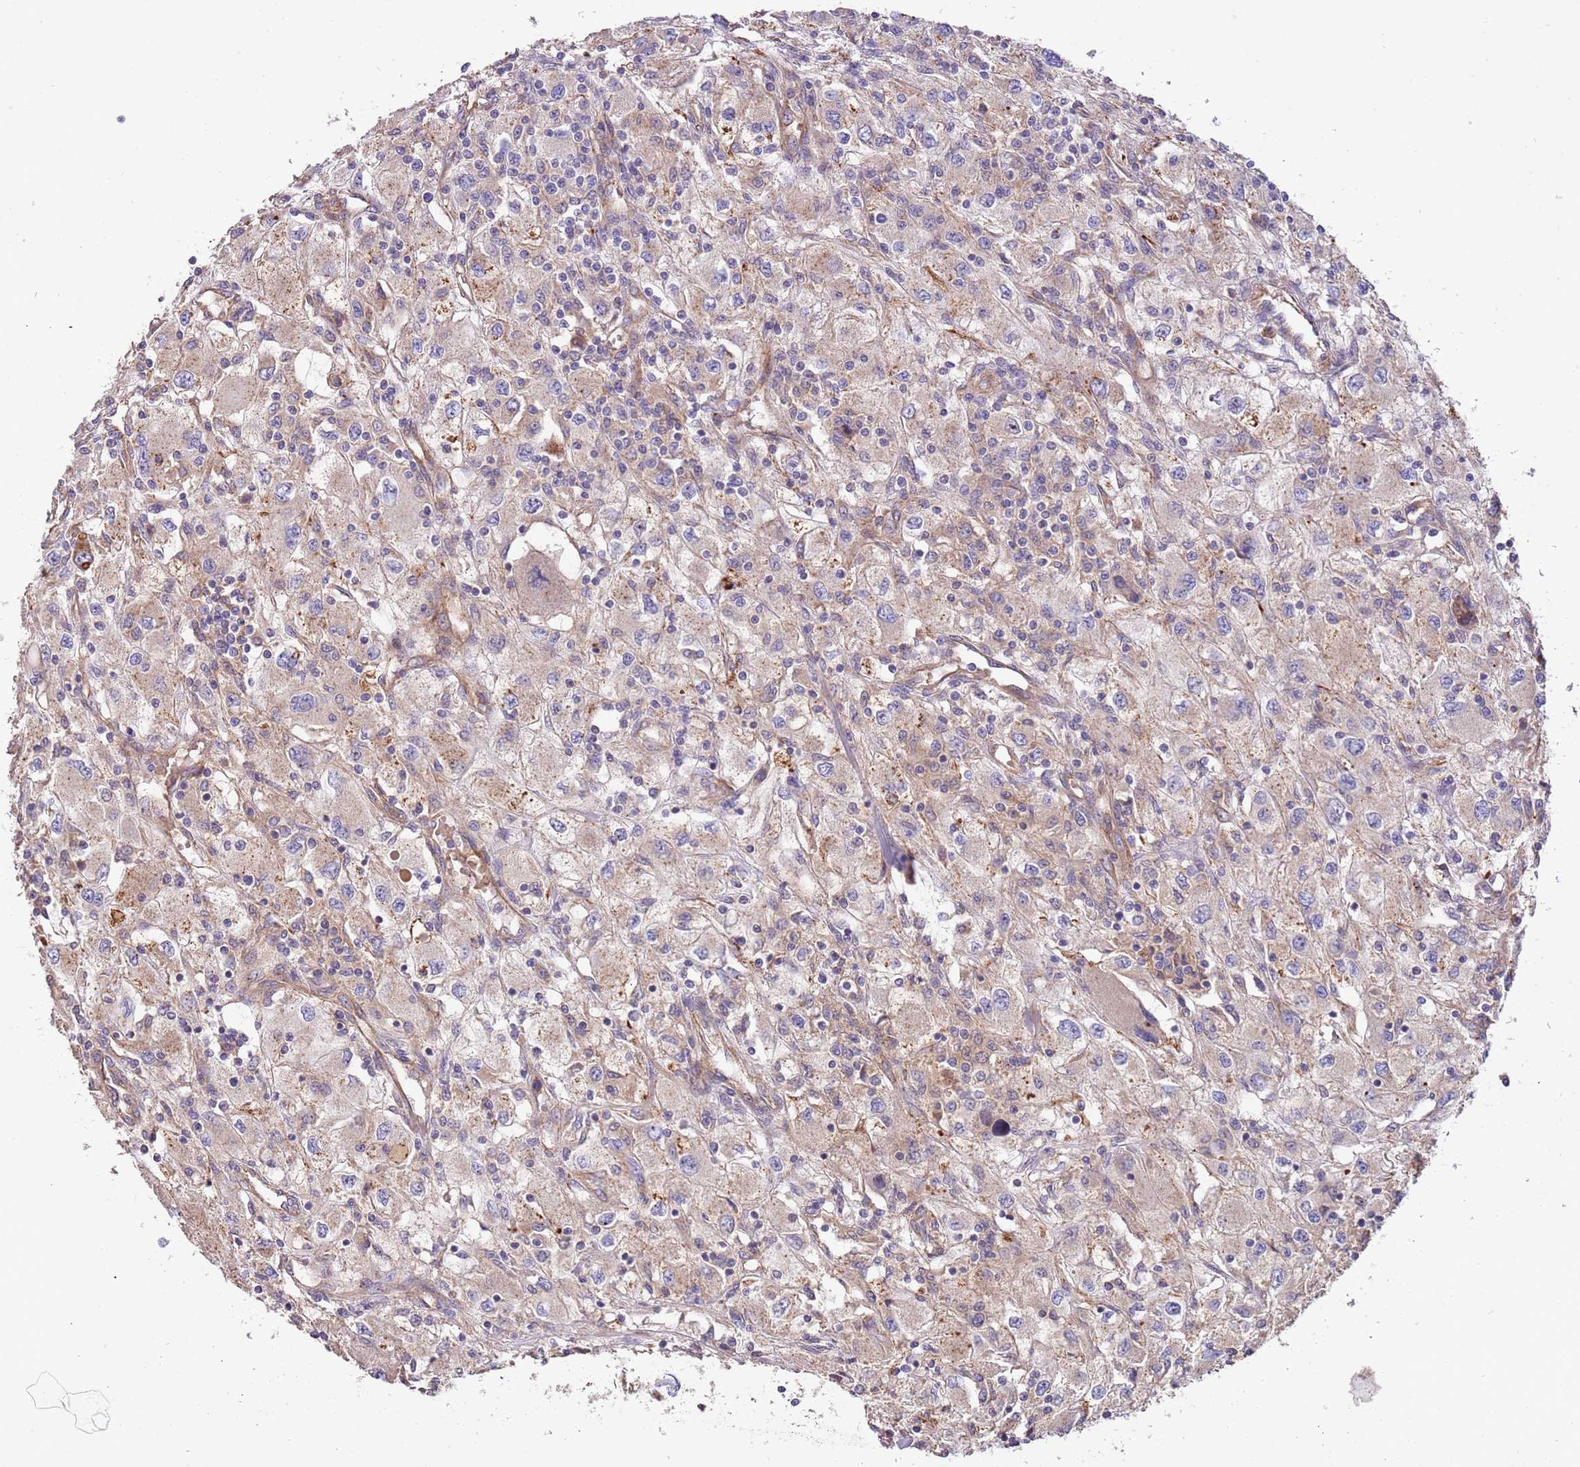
{"staining": {"intensity": "weak", "quantity": ">75%", "location": "cytoplasmic/membranous"}, "tissue": "renal cancer", "cell_type": "Tumor cells", "image_type": "cancer", "snomed": [{"axis": "morphology", "description": "Adenocarcinoma, NOS"}, {"axis": "topography", "description": "Kidney"}], "caption": "Renal cancer stained with a protein marker demonstrates weak staining in tumor cells.", "gene": "DOCK6", "patient": {"sex": "female", "age": 67}}